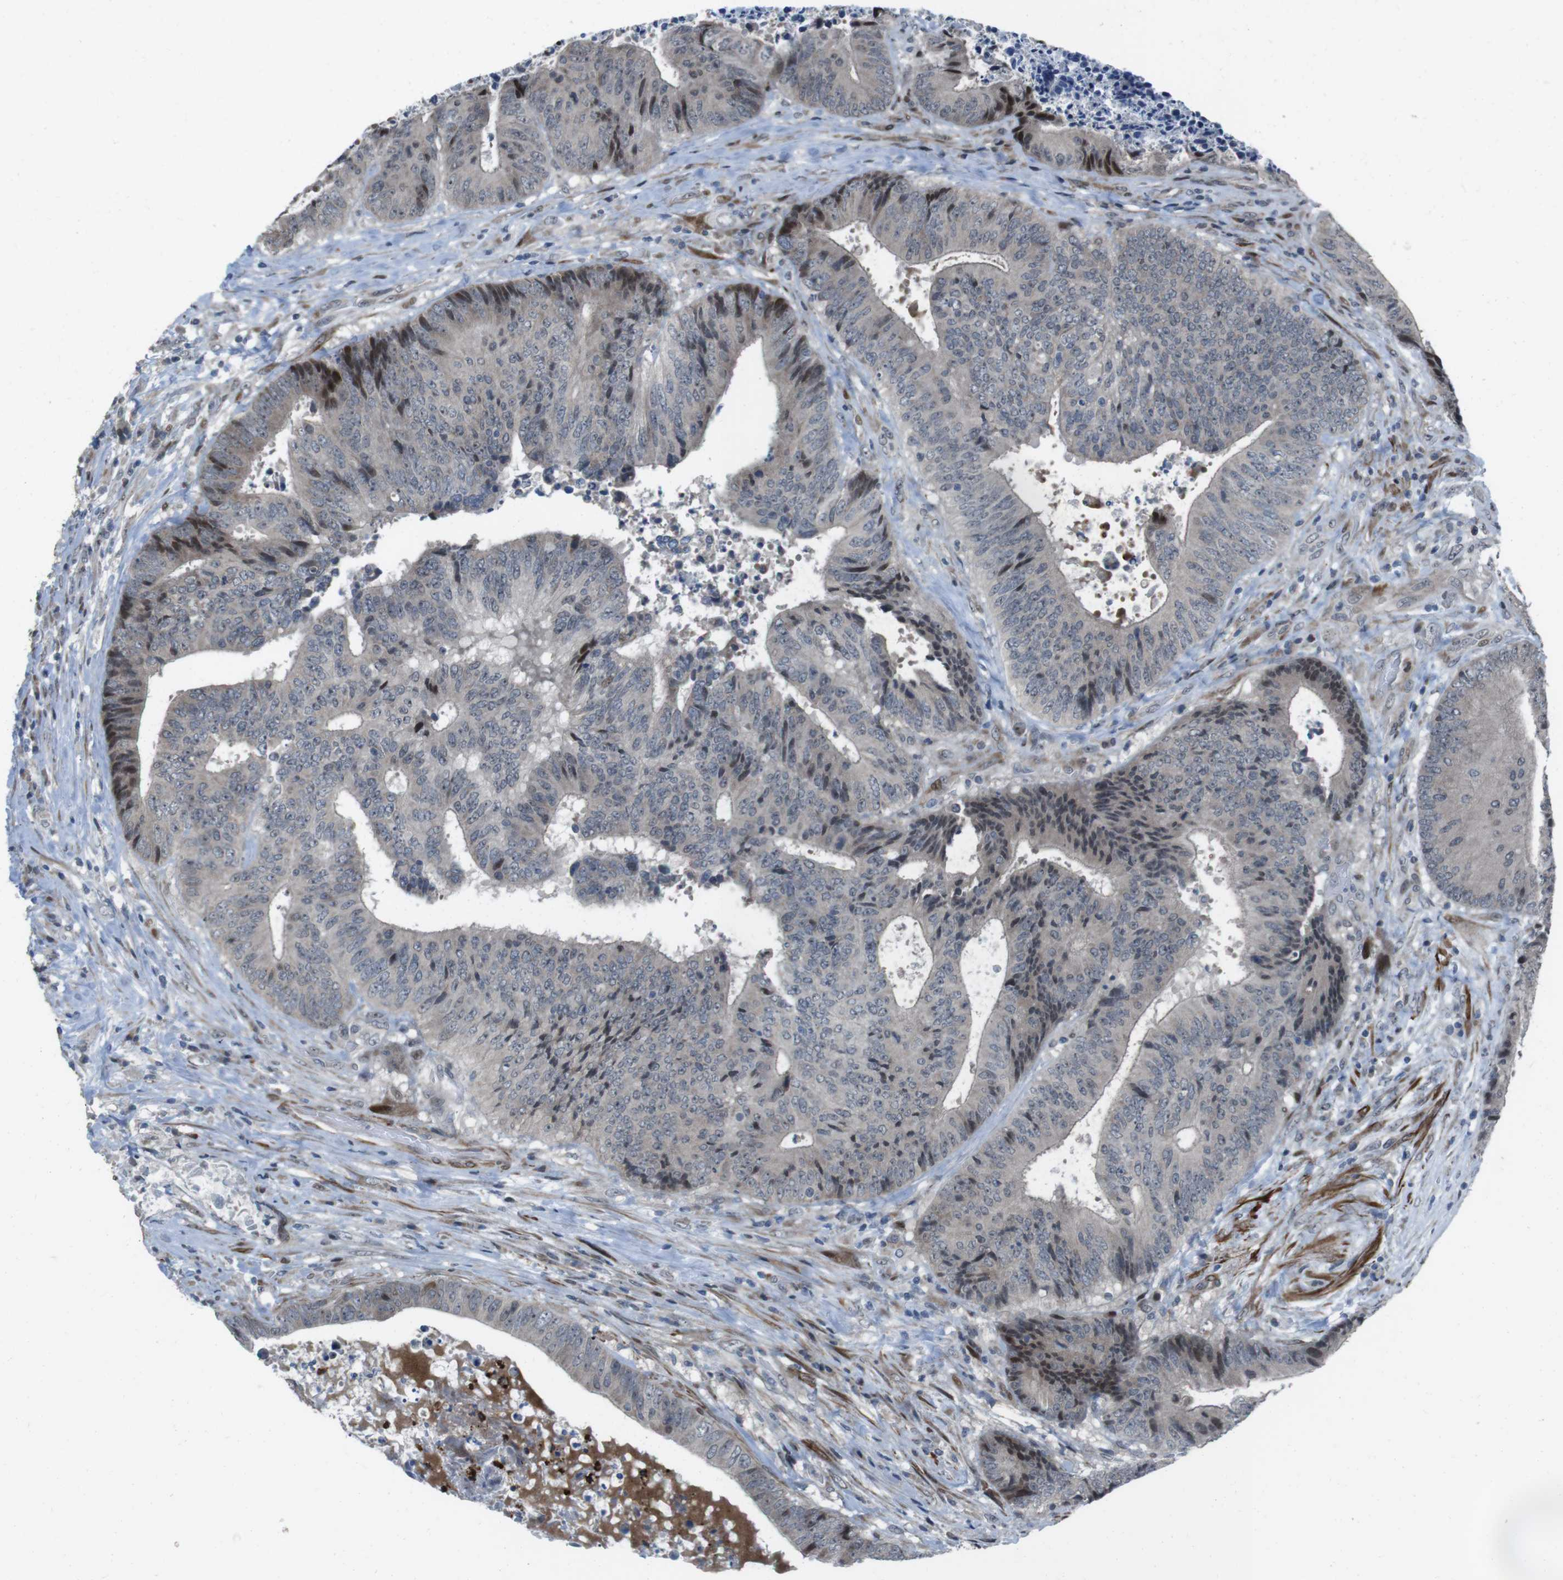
{"staining": {"intensity": "strong", "quantity": "<25%", "location": "nuclear"}, "tissue": "colorectal cancer", "cell_type": "Tumor cells", "image_type": "cancer", "snomed": [{"axis": "morphology", "description": "Adenocarcinoma, NOS"}, {"axis": "topography", "description": "Rectum"}], "caption": "High-magnification brightfield microscopy of colorectal cancer stained with DAB (brown) and counterstained with hematoxylin (blue). tumor cells exhibit strong nuclear positivity is present in approximately<25% of cells.", "gene": "PBRM1", "patient": {"sex": "male", "age": 72}}